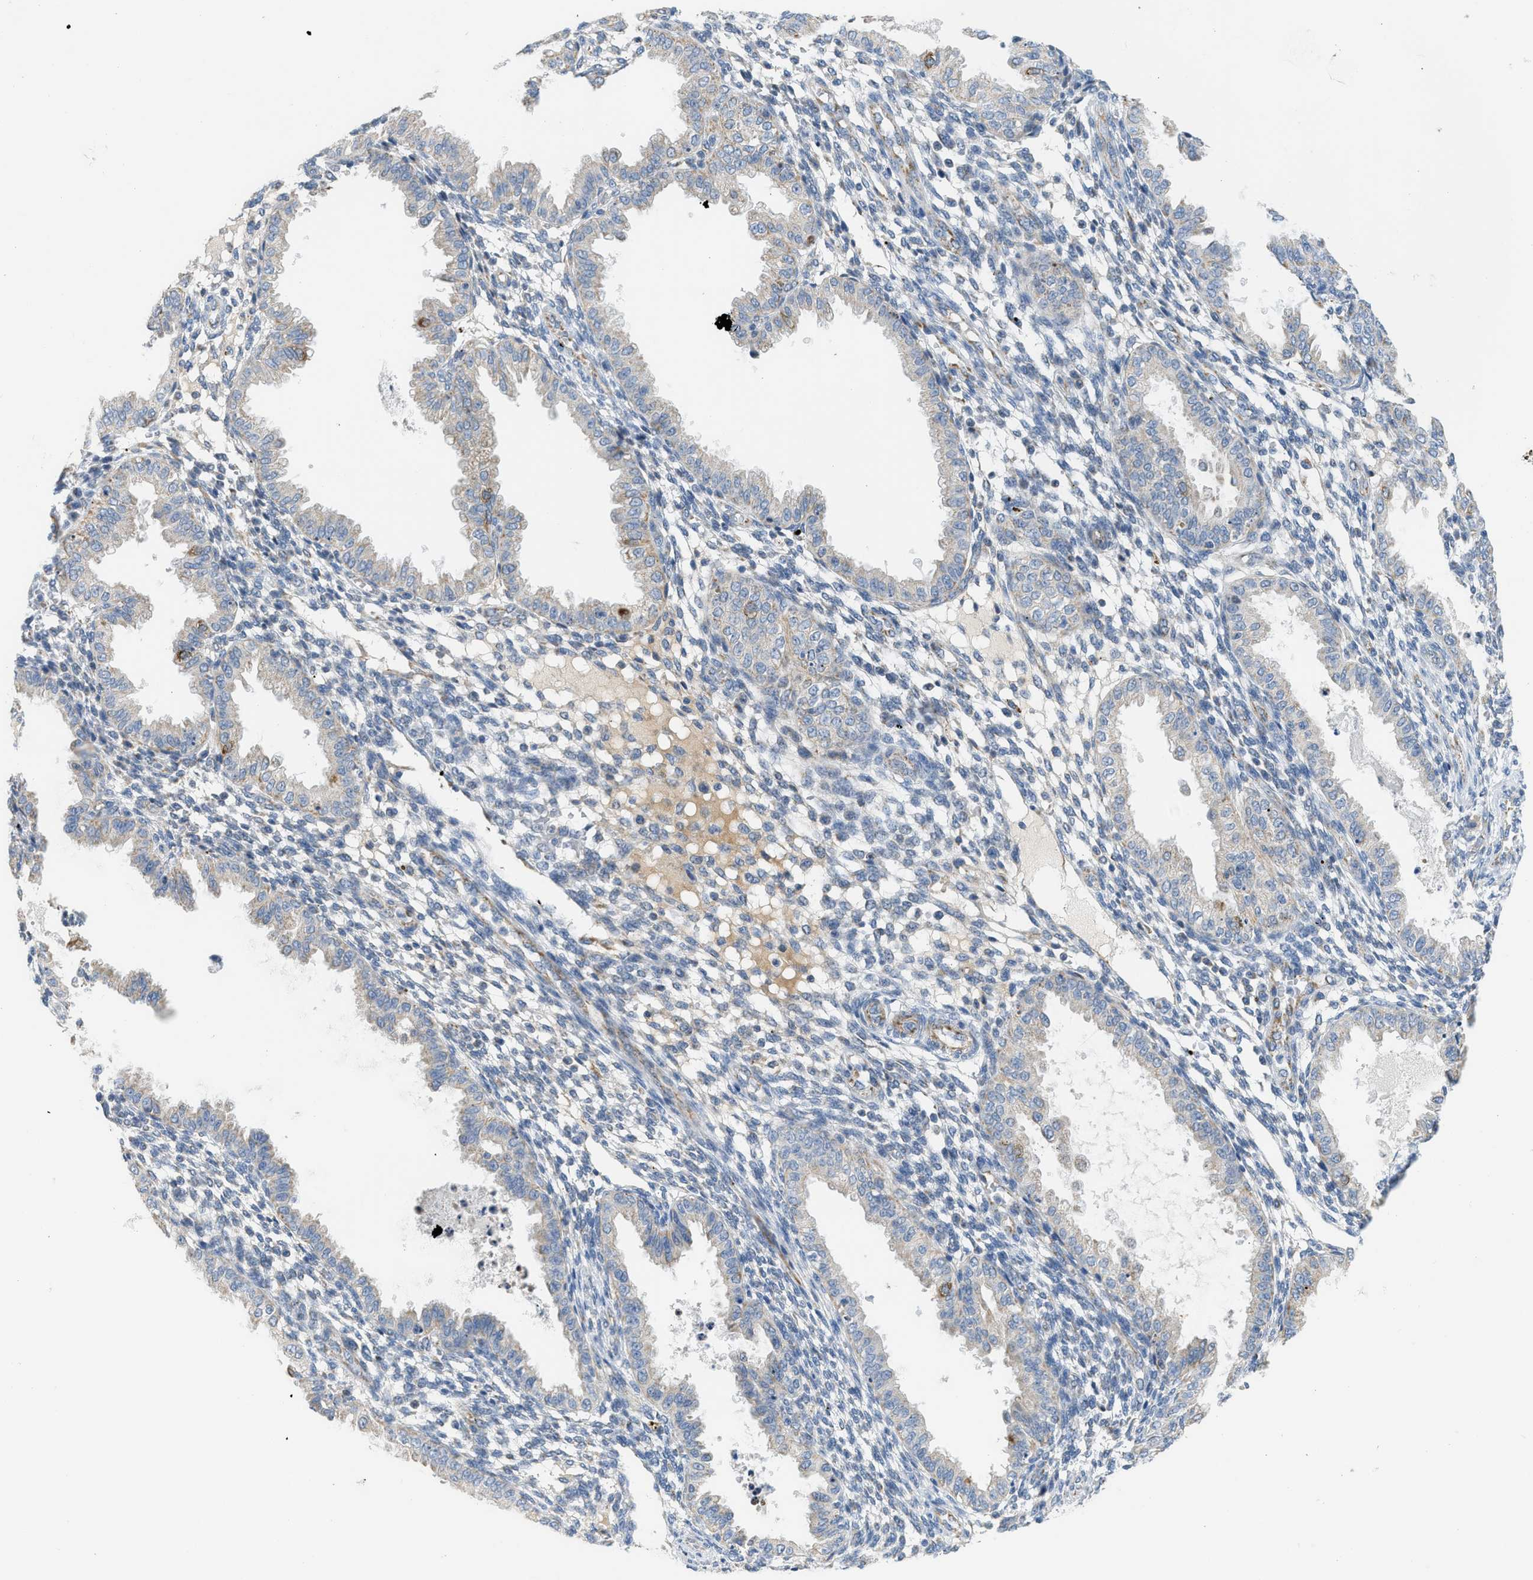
{"staining": {"intensity": "weak", "quantity": "<25%", "location": "cytoplasmic/membranous"}, "tissue": "endometrium", "cell_type": "Cells in endometrial stroma", "image_type": "normal", "snomed": [{"axis": "morphology", "description": "Normal tissue, NOS"}, {"axis": "topography", "description": "Endometrium"}], "caption": "An image of endometrium stained for a protein shows no brown staining in cells in endometrial stroma. (Brightfield microscopy of DAB immunohistochemistry (IHC) at high magnification).", "gene": "GOT2", "patient": {"sex": "female", "age": 33}}